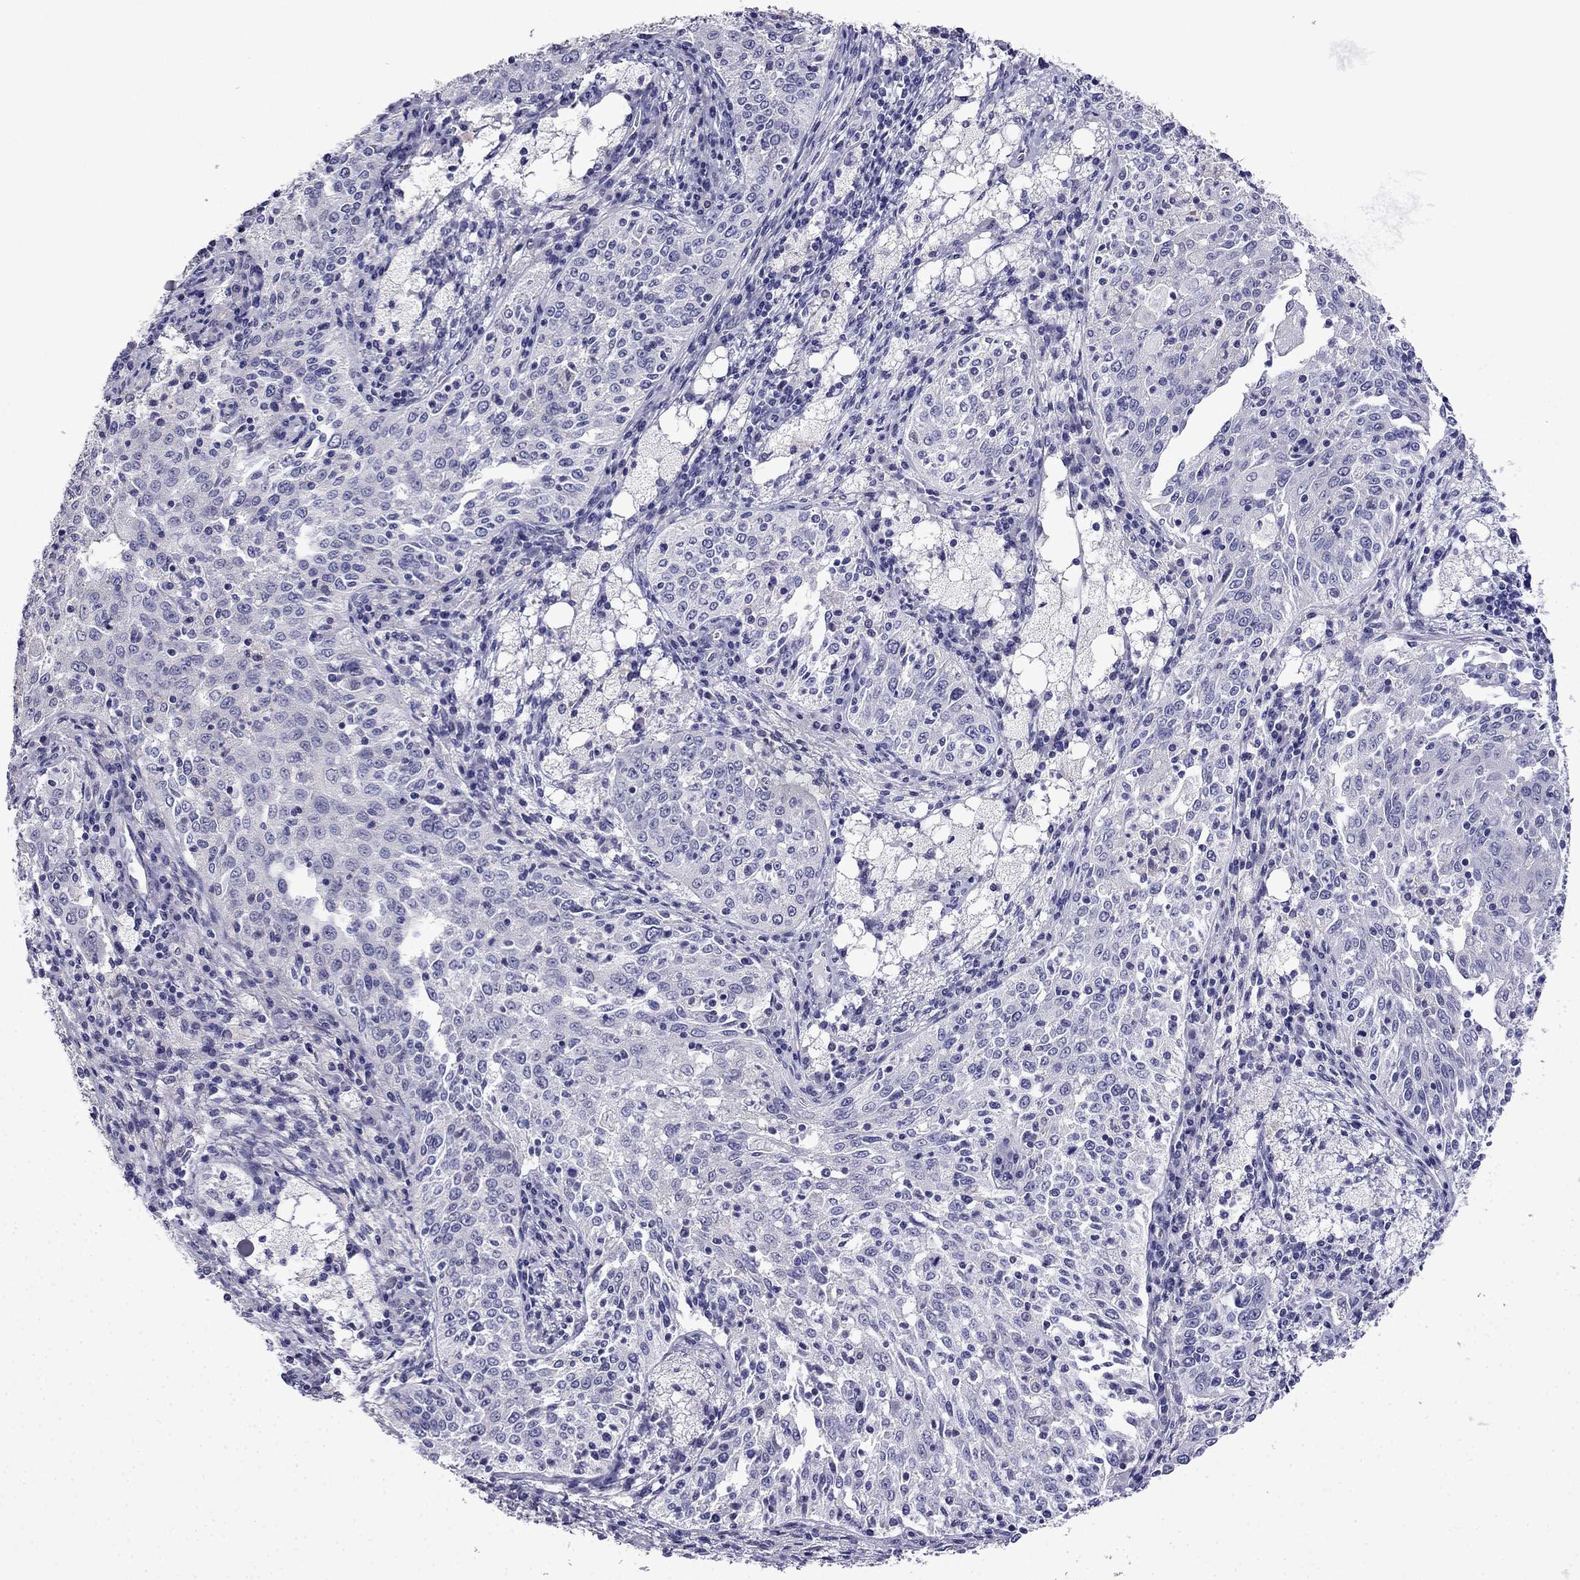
{"staining": {"intensity": "negative", "quantity": "none", "location": "none"}, "tissue": "cervical cancer", "cell_type": "Tumor cells", "image_type": "cancer", "snomed": [{"axis": "morphology", "description": "Squamous cell carcinoma, NOS"}, {"axis": "topography", "description": "Cervix"}], "caption": "This is an immunohistochemistry (IHC) image of cervical cancer. There is no staining in tumor cells.", "gene": "SCNN1D", "patient": {"sex": "female", "age": 41}}